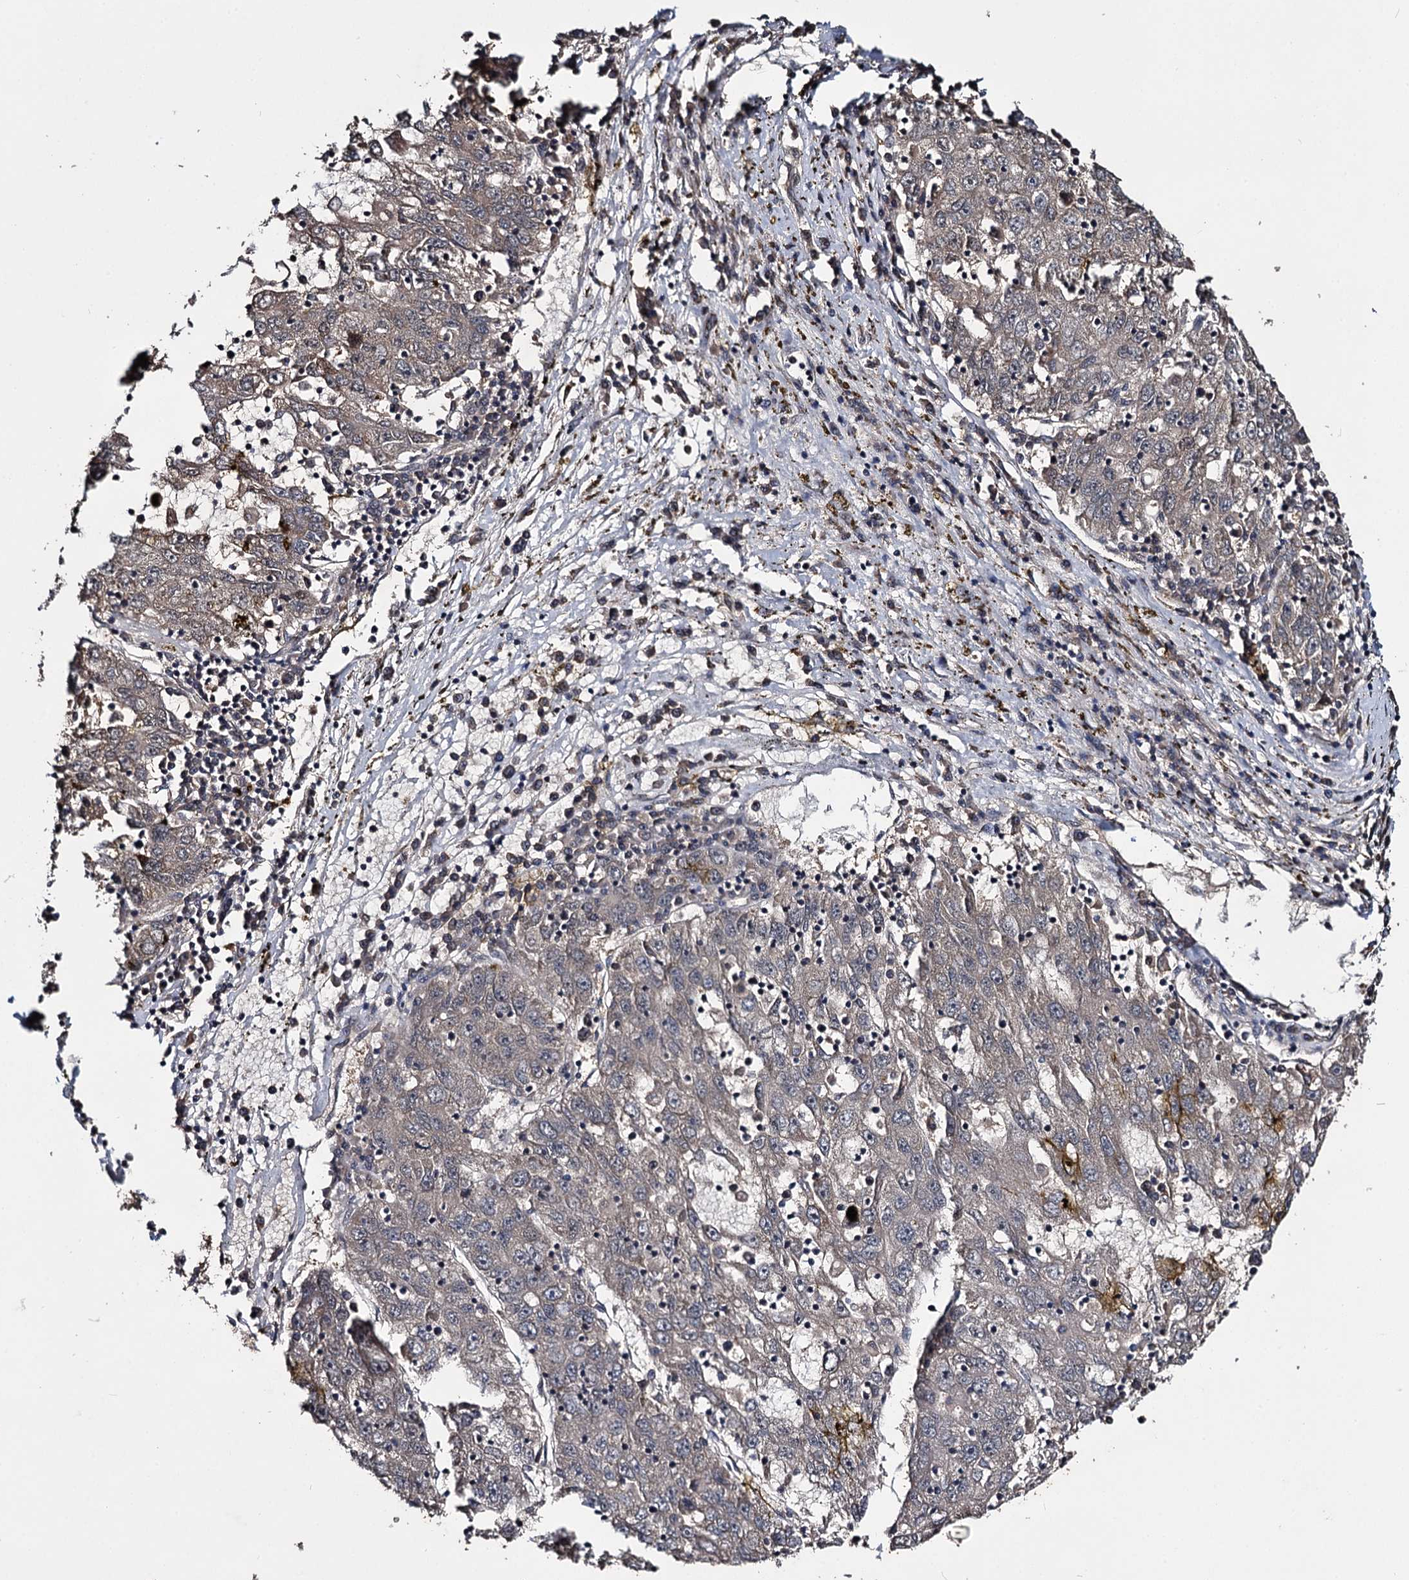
{"staining": {"intensity": "weak", "quantity": "<25%", "location": "cytoplasmic/membranous"}, "tissue": "liver cancer", "cell_type": "Tumor cells", "image_type": "cancer", "snomed": [{"axis": "morphology", "description": "Carcinoma, Hepatocellular, NOS"}, {"axis": "topography", "description": "Liver"}], "caption": "Tumor cells are negative for brown protein staining in liver cancer.", "gene": "SLC46A3", "patient": {"sex": "male", "age": 49}}